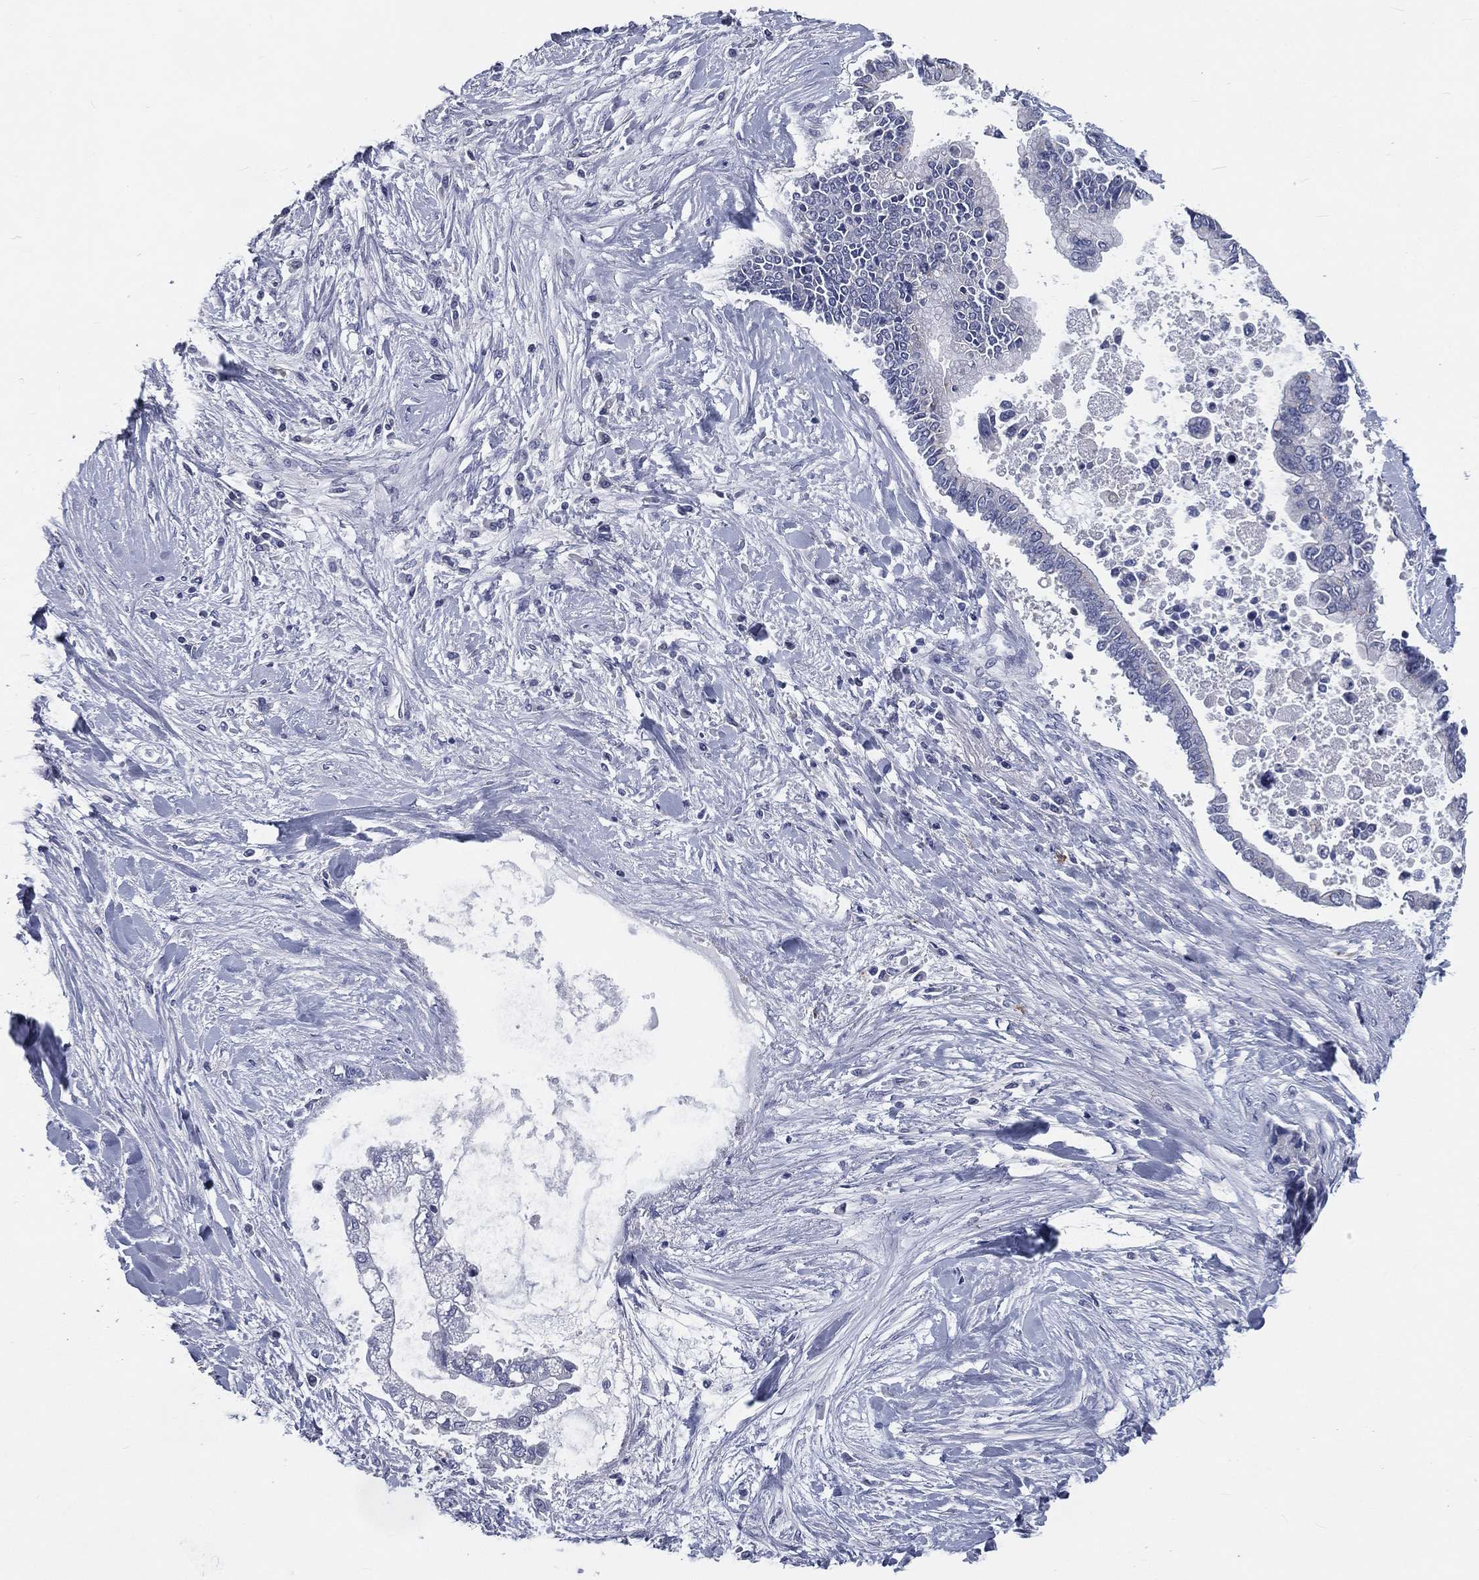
{"staining": {"intensity": "negative", "quantity": "none", "location": "none"}, "tissue": "liver cancer", "cell_type": "Tumor cells", "image_type": "cancer", "snomed": [{"axis": "morphology", "description": "Cholangiocarcinoma"}, {"axis": "topography", "description": "Liver"}], "caption": "Liver cholangiocarcinoma stained for a protein using immunohistochemistry exhibits no staining tumor cells.", "gene": "IFT27", "patient": {"sex": "male", "age": 50}}